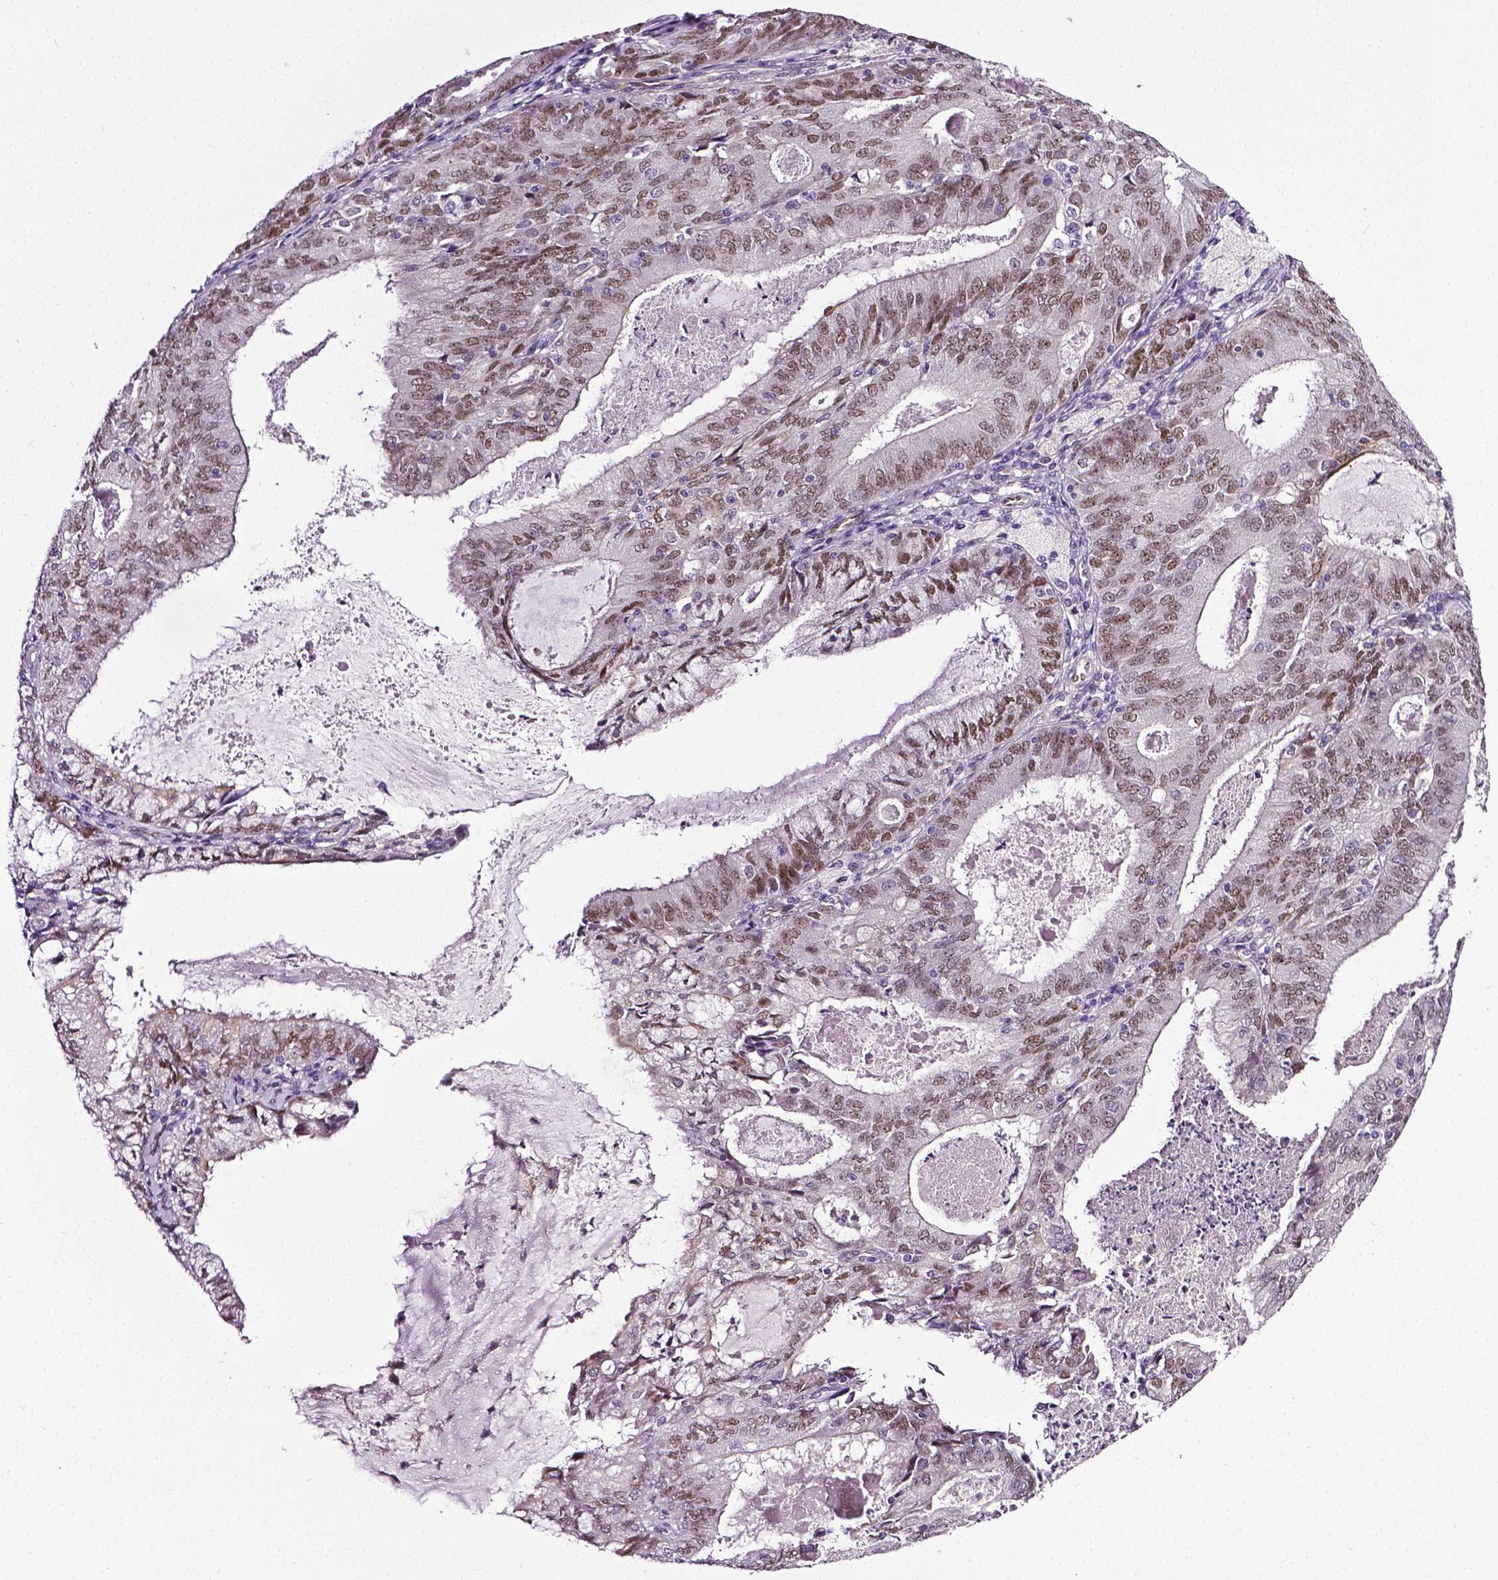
{"staining": {"intensity": "moderate", "quantity": ">75%", "location": "nuclear"}, "tissue": "endometrial cancer", "cell_type": "Tumor cells", "image_type": "cancer", "snomed": [{"axis": "morphology", "description": "Adenocarcinoma, NOS"}, {"axis": "topography", "description": "Endometrium"}], "caption": "Tumor cells exhibit moderate nuclear positivity in about >75% of cells in endometrial adenocarcinoma.", "gene": "PTGER3", "patient": {"sex": "female", "age": 57}}